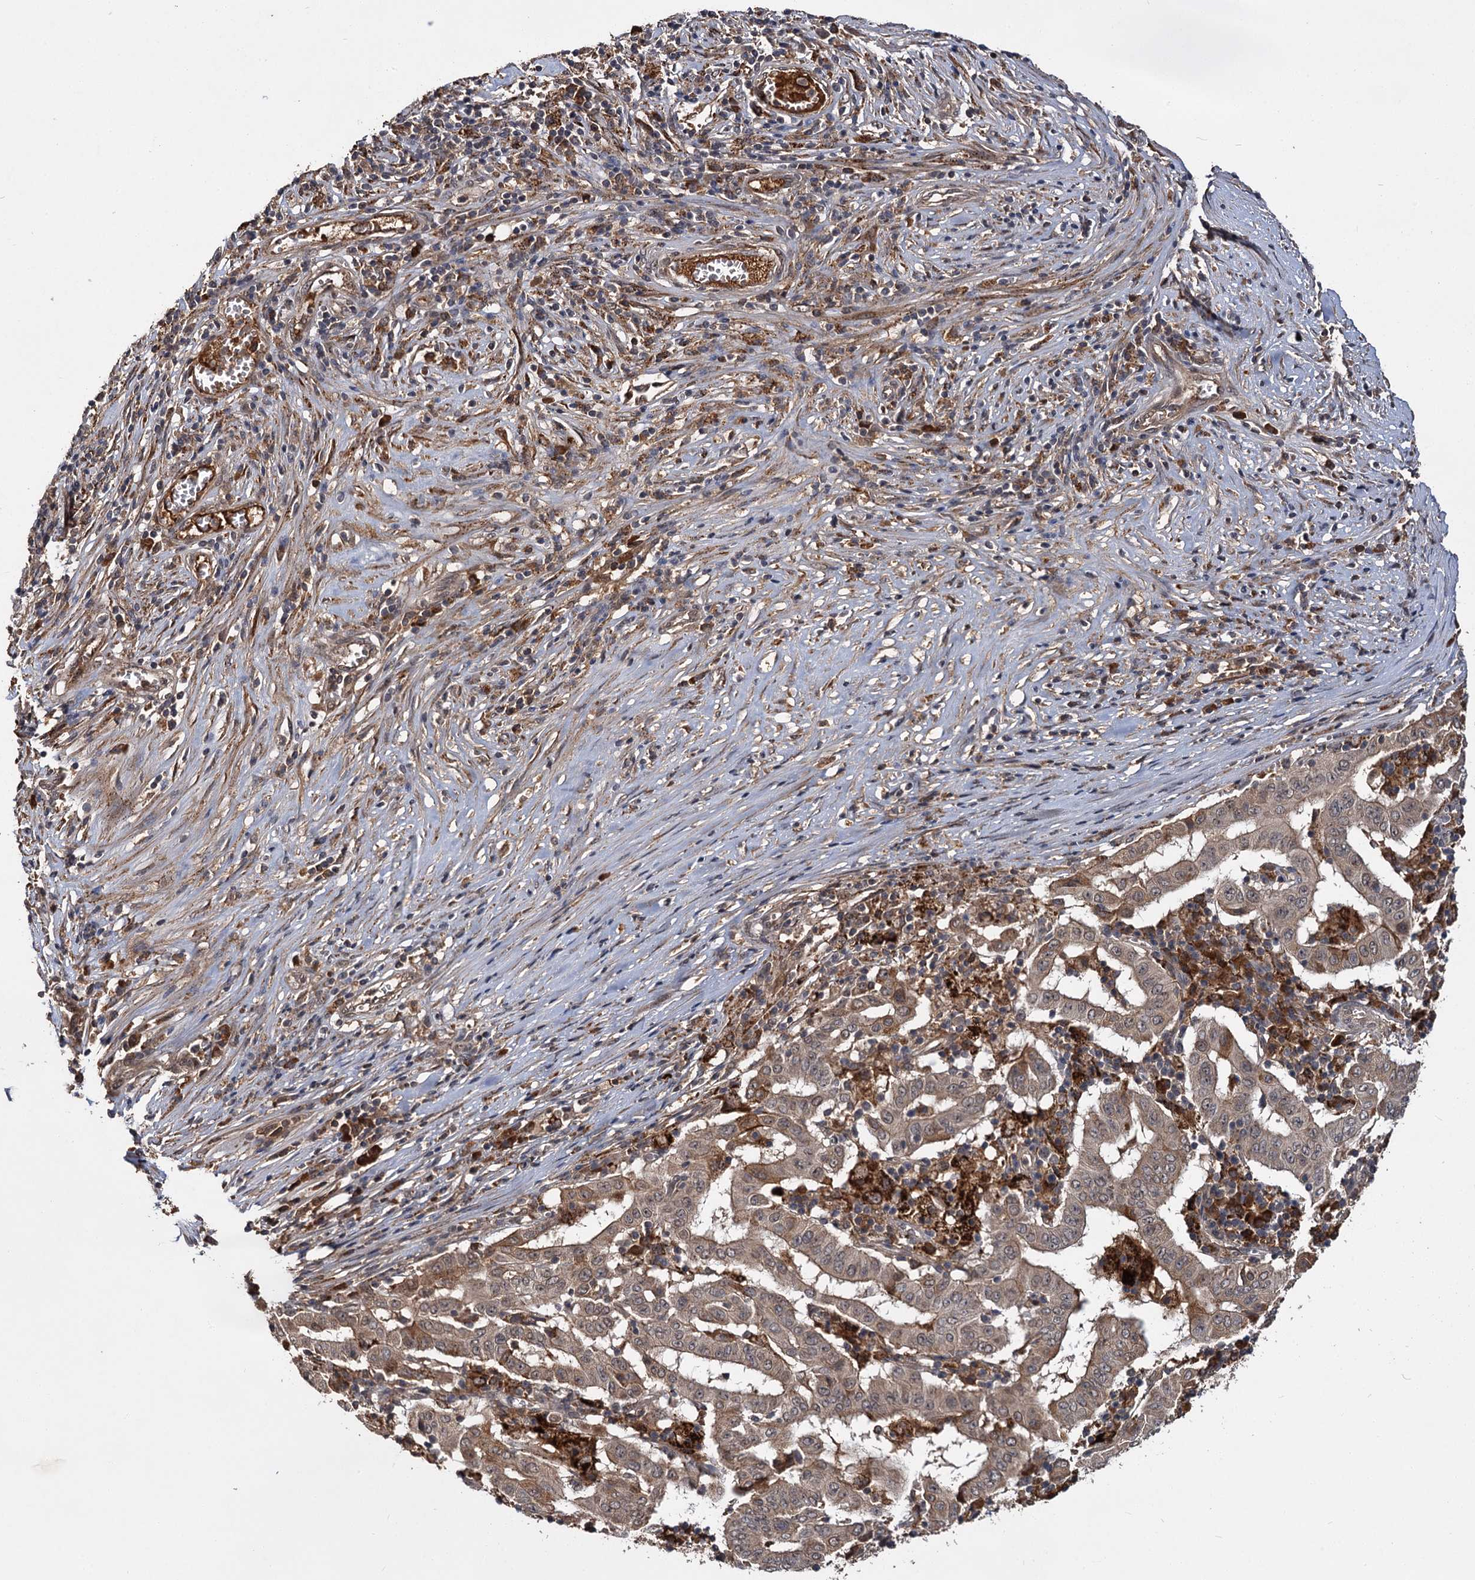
{"staining": {"intensity": "moderate", "quantity": ">75%", "location": "cytoplasmic/membranous"}, "tissue": "pancreatic cancer", "cell_type": "Tumor cells", "image_type": "cancer", "snomed": [{"axis": "morphology", "description": "Adenocarcinoma, NOS"}, {"axis": "topography", "description": "Pancreas"}], "caption": "Immunohistochemical staining of pancreatic cancer (adenocarcinoma) shows moderate cytoplasmic/membranous protein expression in about >75% of tumor cells.", "gene": "MBD6", "patient": {"sex": "male", "age": 63}}